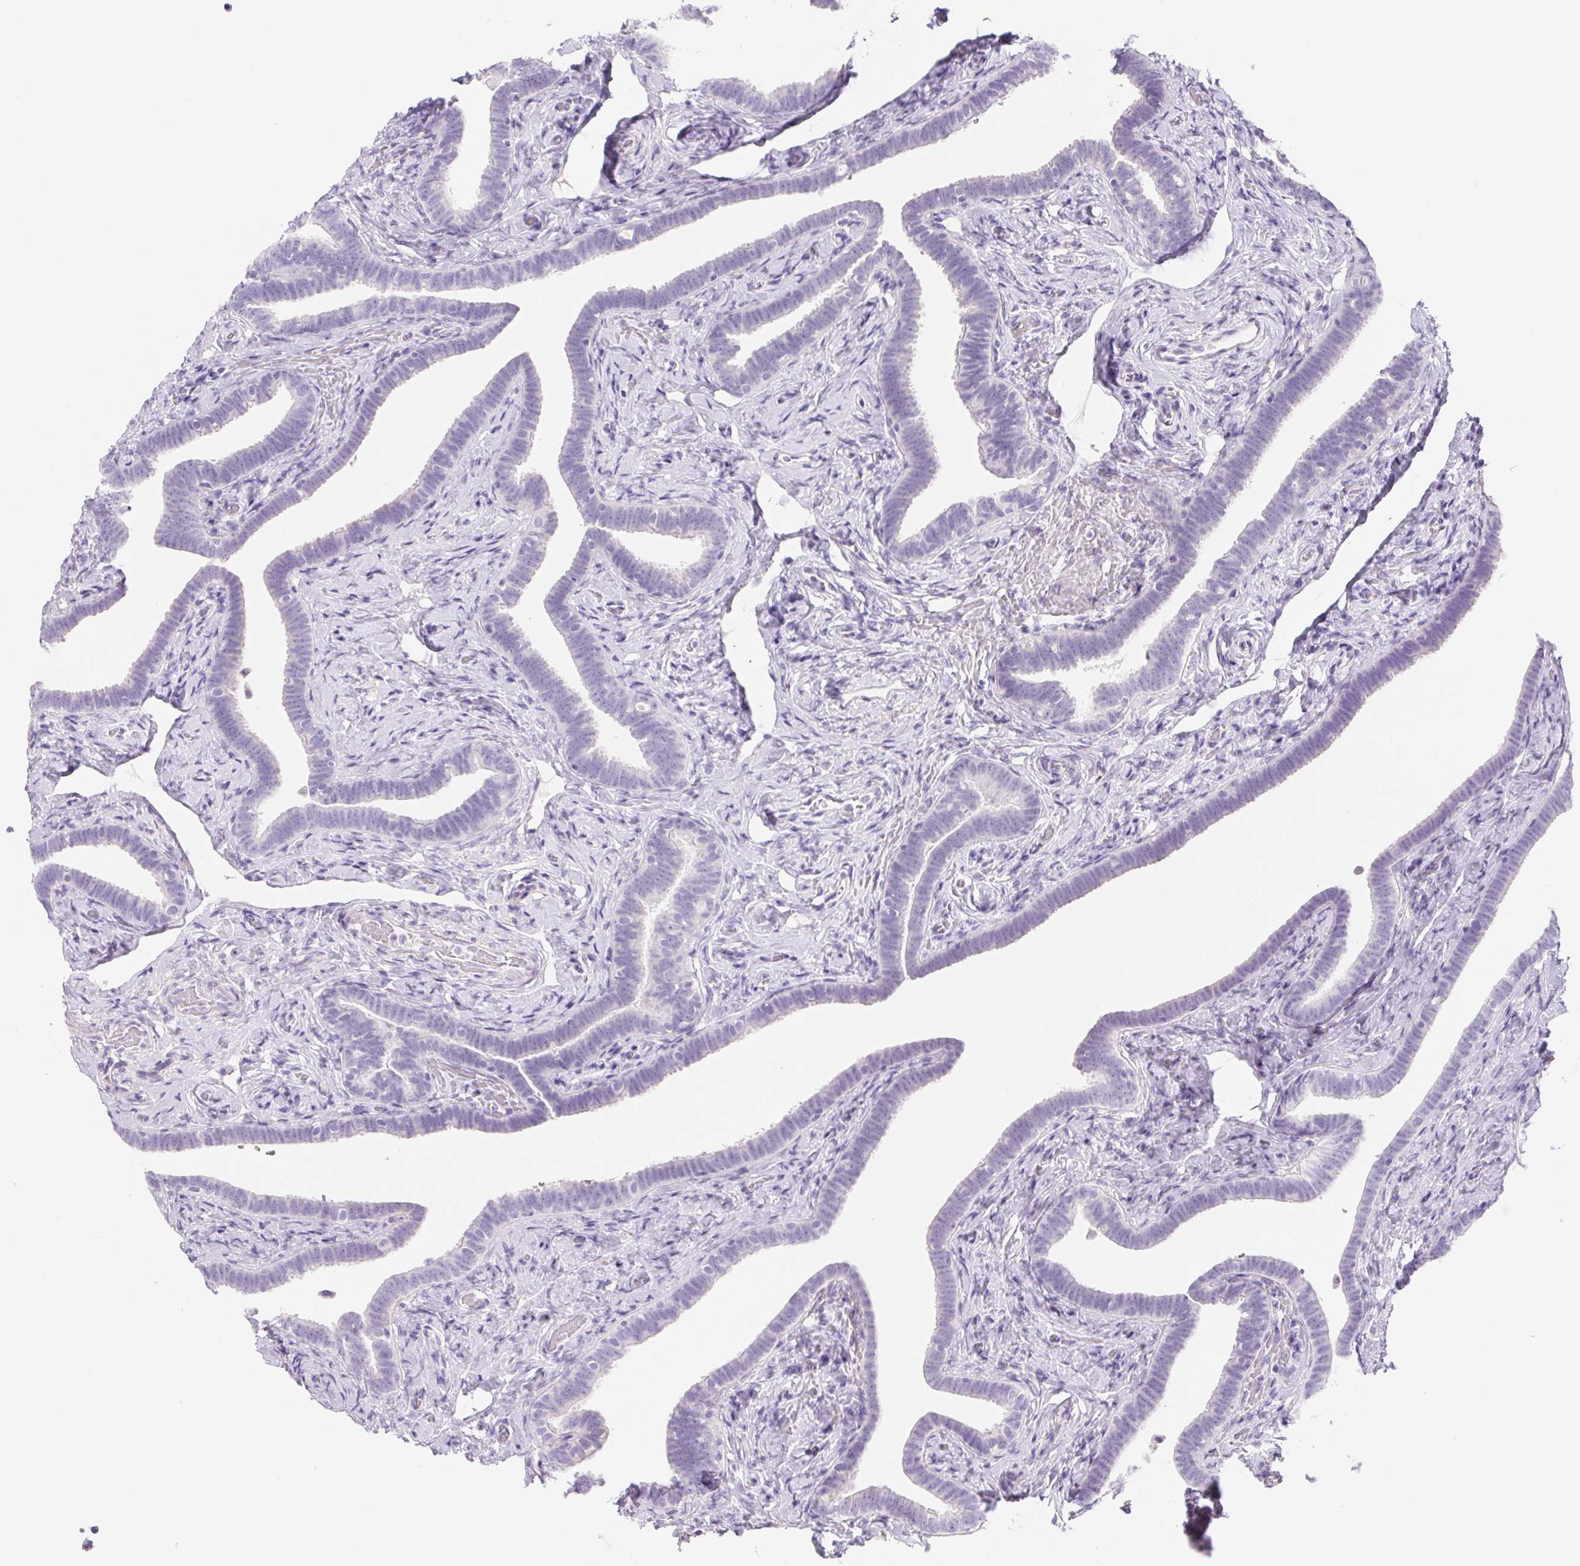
{"staining": {"intensity": "weak", "quantity": "<25%", "location": "cytoplasmic/membranous"}, "tissue": "fallopian tube", "cell_type": "Glandular cells", "image_type": "normal", "snomed": [{"axis": "morphology", "description": "Normal tissue, NOS"}, {"axis": "topography", "description": "Fallopian tube"}], "caption": "Image shows no protein expression in glandular cells of normal fallopian tube.", "gene": "PNLIP", "patient": {"sex": "female", "age": 69}}